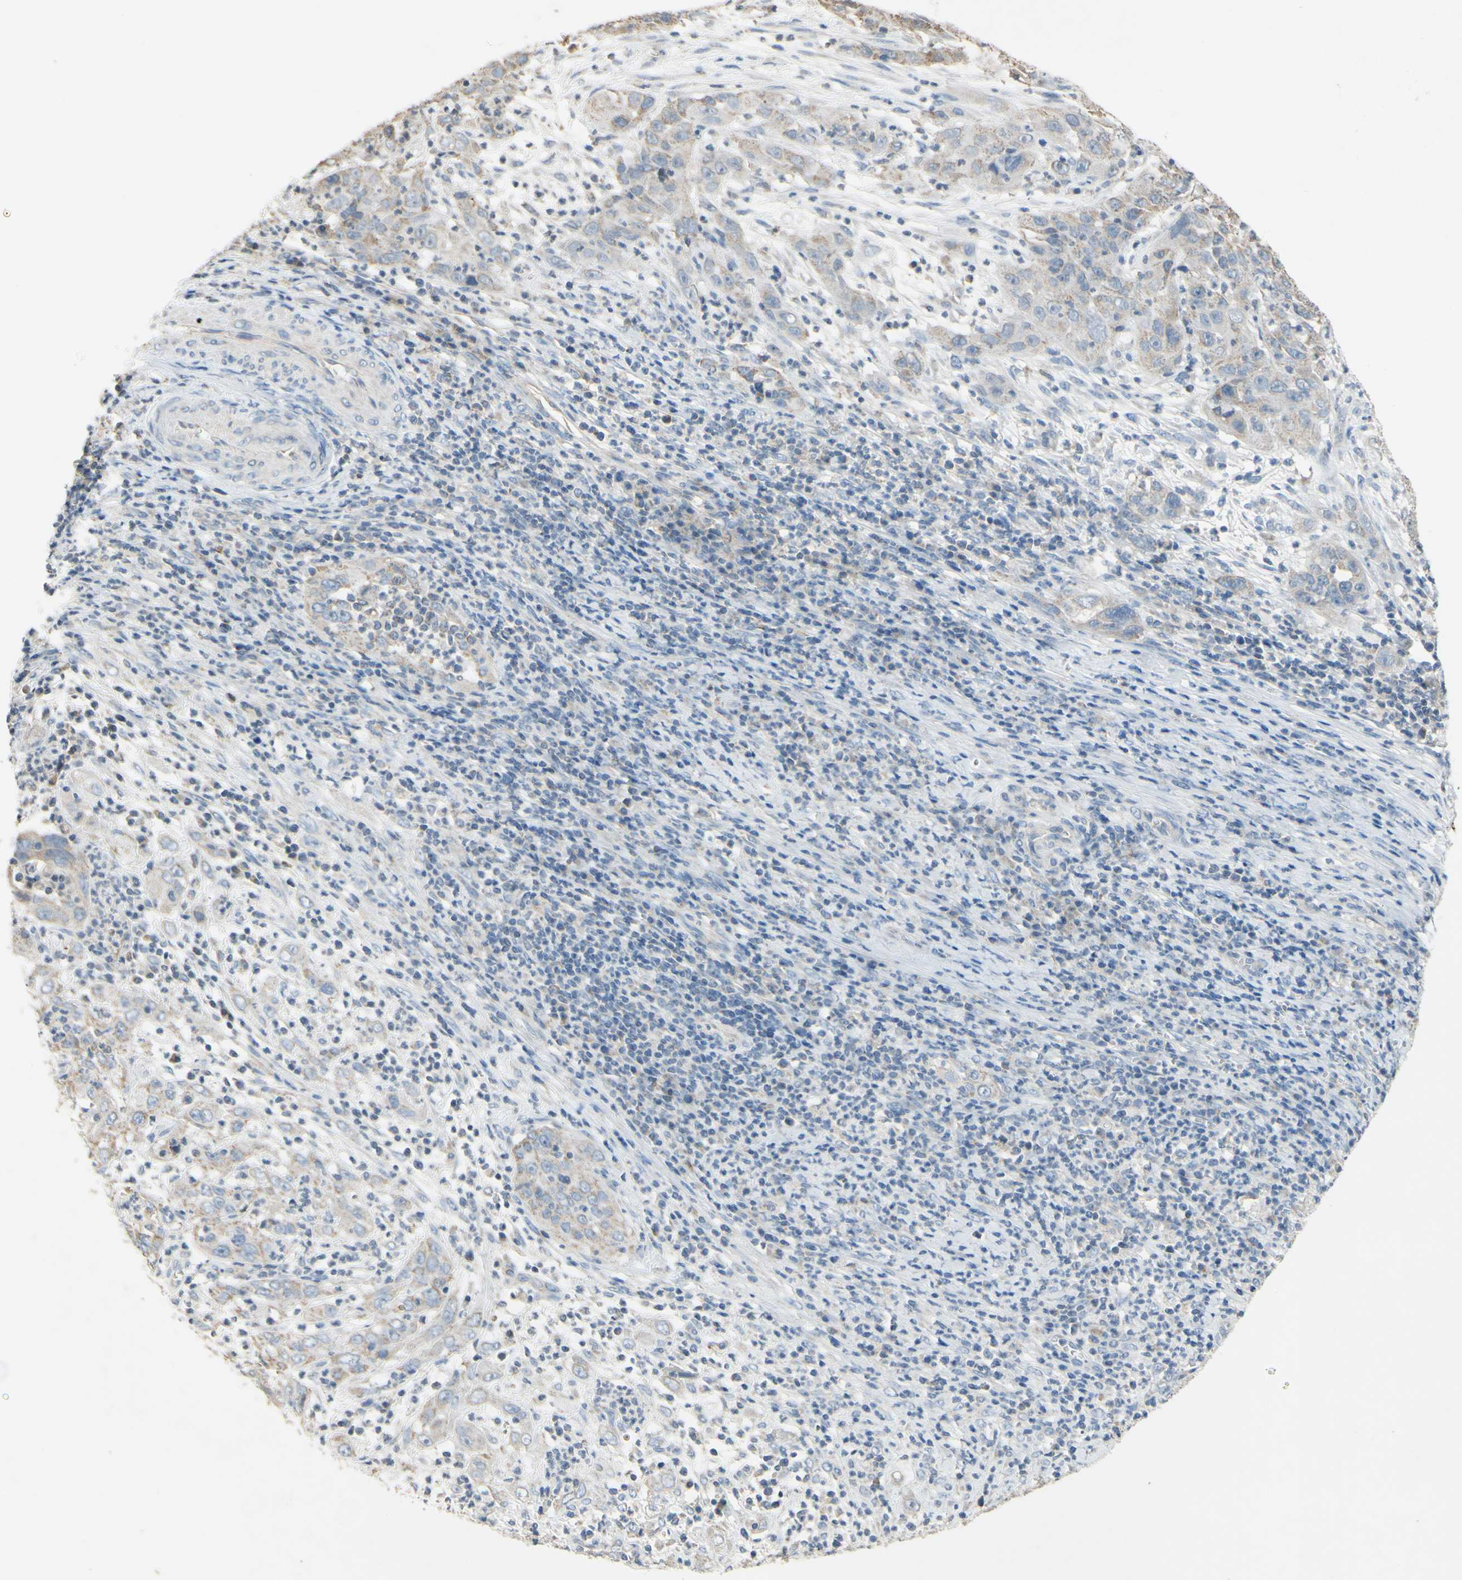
{"staining": {"intensity": "weak", "quantity": ">75%", "location": "cytoplasmic/membranous"}, "tissue": "cervical cancer", "cell_type": "Tumor cells", "image_type": "cancer", "snomed": [{"axis": "morphology", "description": "Squamous cell carcinoma, NOS"}, {"axis": "topography", "description": "Cervix"}], "caption": "Cervical cancer tissue reveals weak cytoplasmic/membranous staining in approximately >75% of tumor cells", "gene": "PTGIS", "patient": {"sex": "female", "age": 32}}